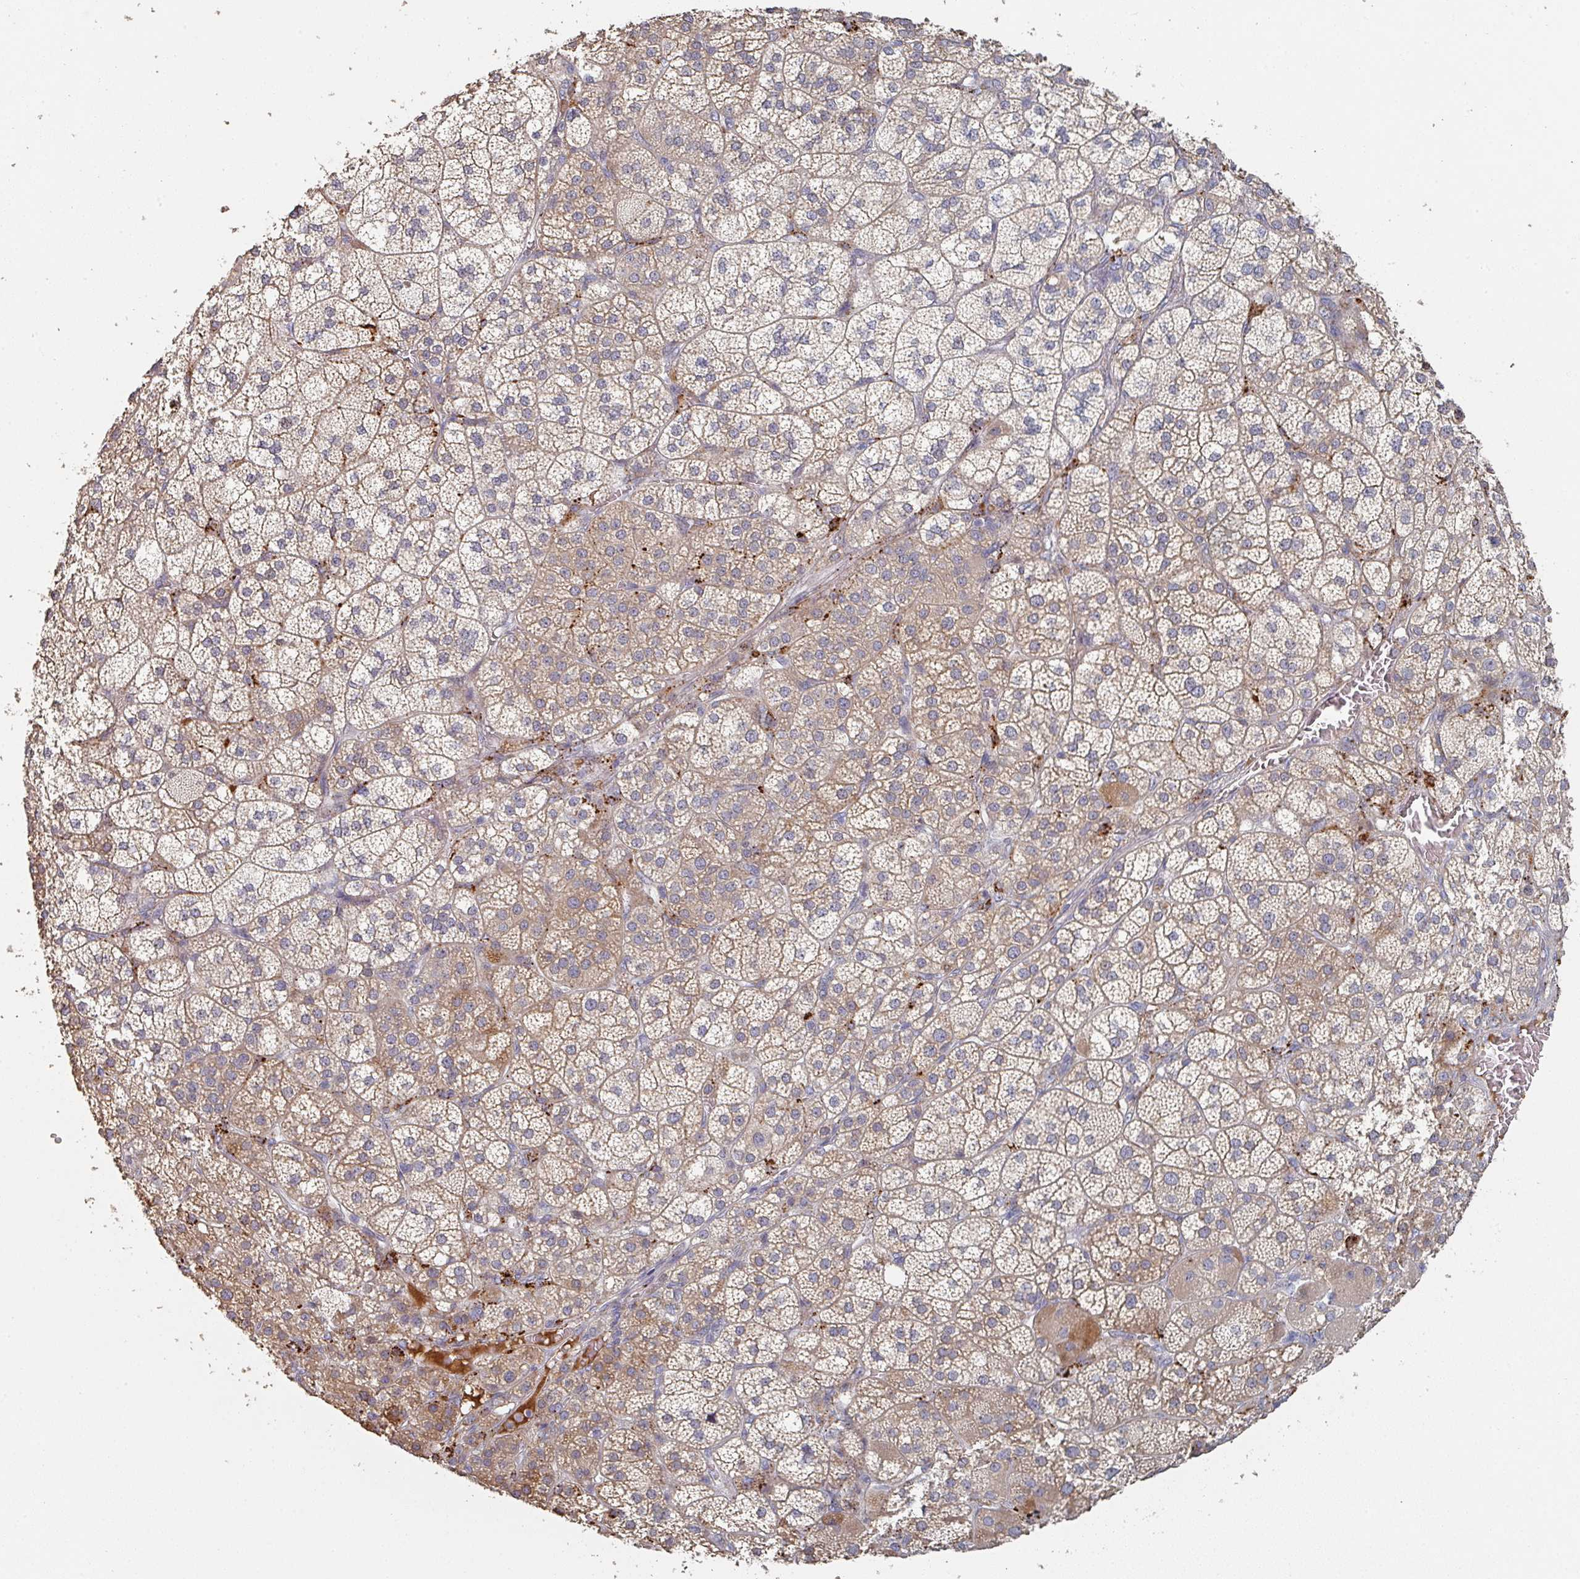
{"staining": {"intensity": "moderate", "quantity": ">75%", "location": "cytoplasmic/membranous"}, "tissue": "adrenal gland", "cell_type": "Glandular cells", "image_type": "normal", "snomed": [{"axis": "morphology", "description": "Normal tissue, NOS"}, {"axis": "topography", "description": "Adrenal gland"}], "caption": "The immunohistochemical stain labels moderate cytoplasmic/membranous positivity in glandular cells of normal adrenal gland. Using DAB (brown) and hematoxylin (blue) stains, captured at high magnification using brightfield microscopy.", "gene": "ENSG00000249773", "patient": {"sex": "female", "age": 60}}